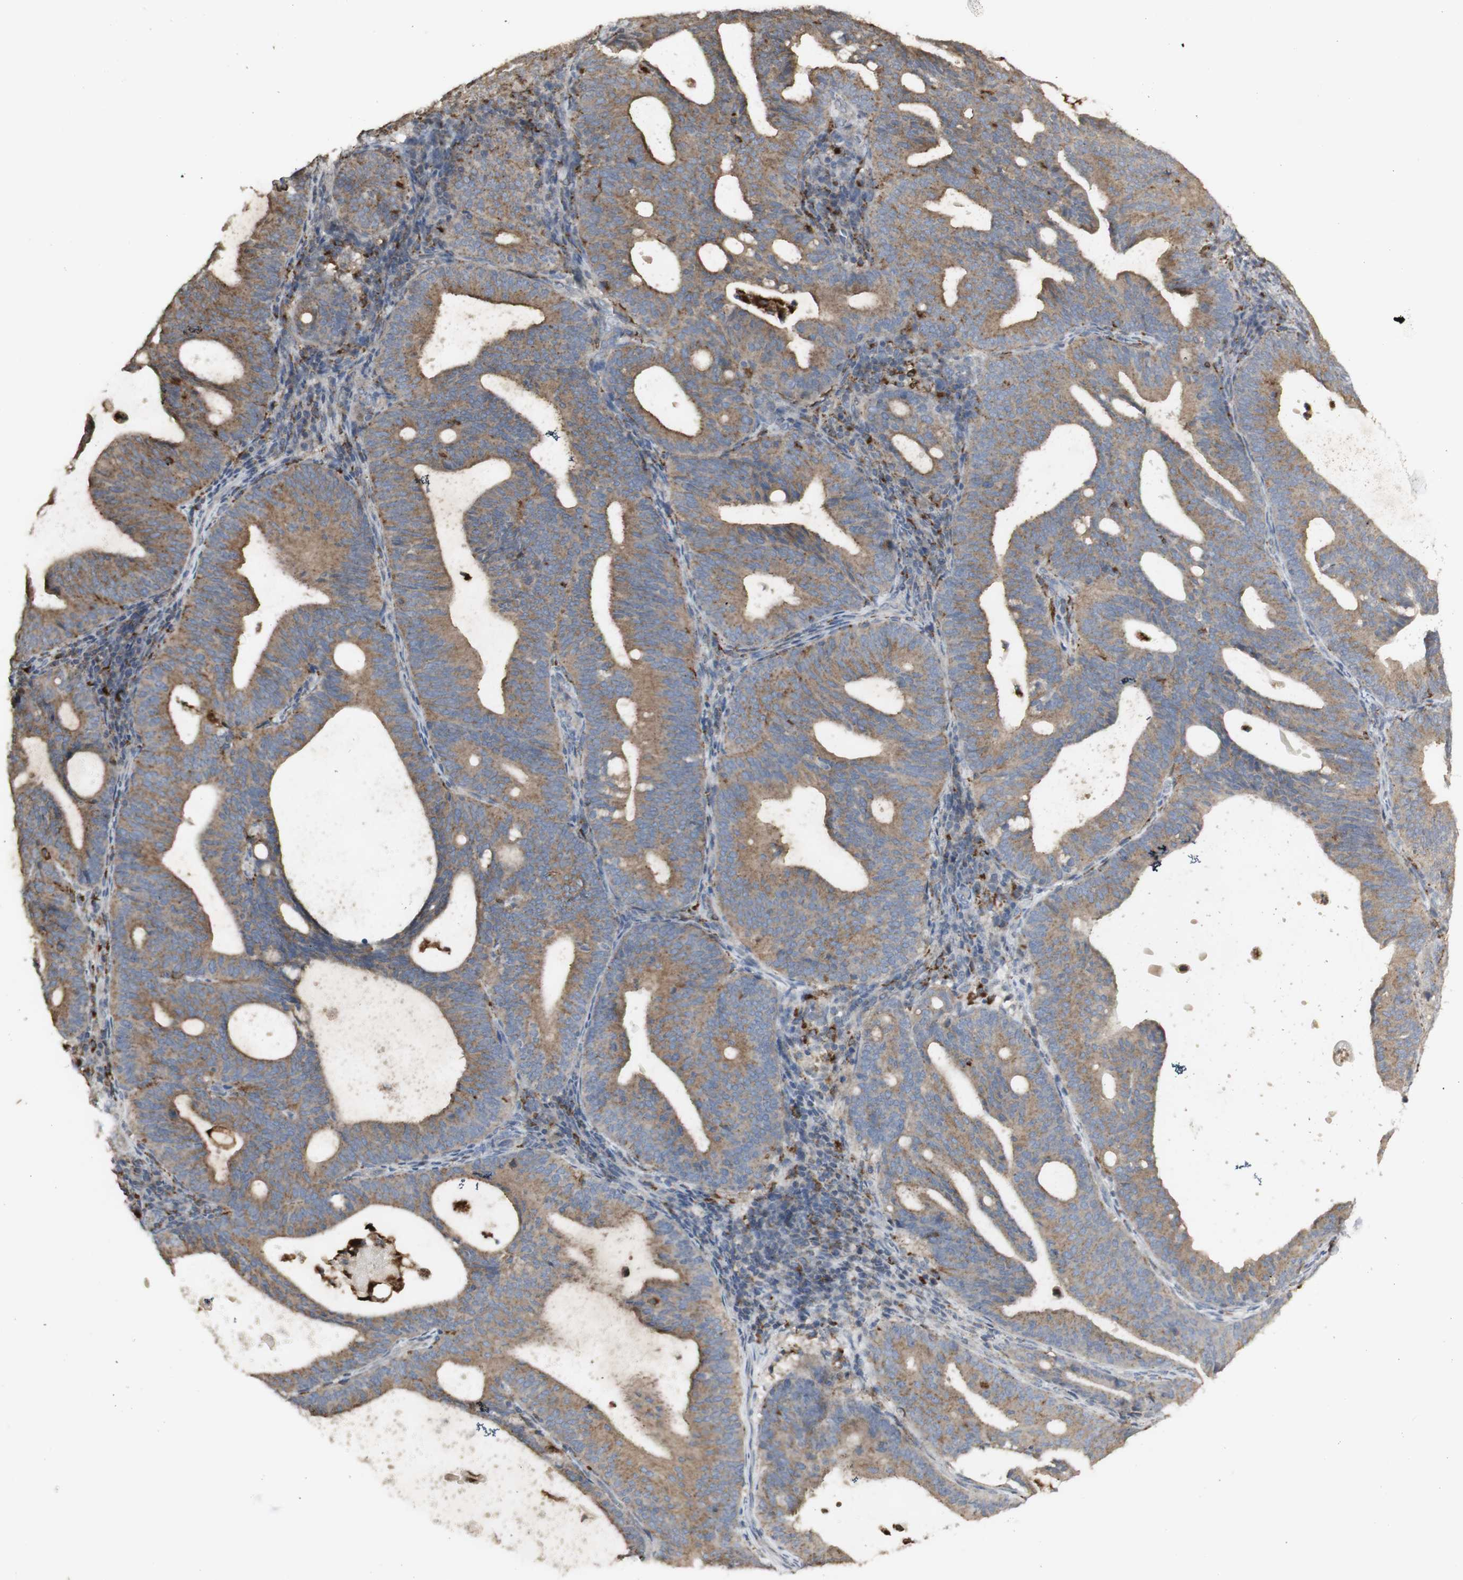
{"staining": {"intensity": "moderate", "quantity": ">75%", "location": "cytoplasmic/membranous"}, "tissue": "endometrial cancer", "cell_type": "Tumor cells", "image_type": "cancer", "snomed": [{"axis": "morphology", "description": "Adenocarcinoma, NOS"}, {"axis": "topography", "description": "Uterus"}], "caption": "Tumor cells exhibit moderate cytoplasmic/membranous positivity in about >75% of cells in endometrial cancer. The protein of interest is stained brown, and the nuclei are stained in blue (DAB (3,3'-diaminobenzidine) IHC with brightfield microscopy, high magnification).", "gene": "ATP6V1E1", "patient": {"sex": "female", "age": 83}}